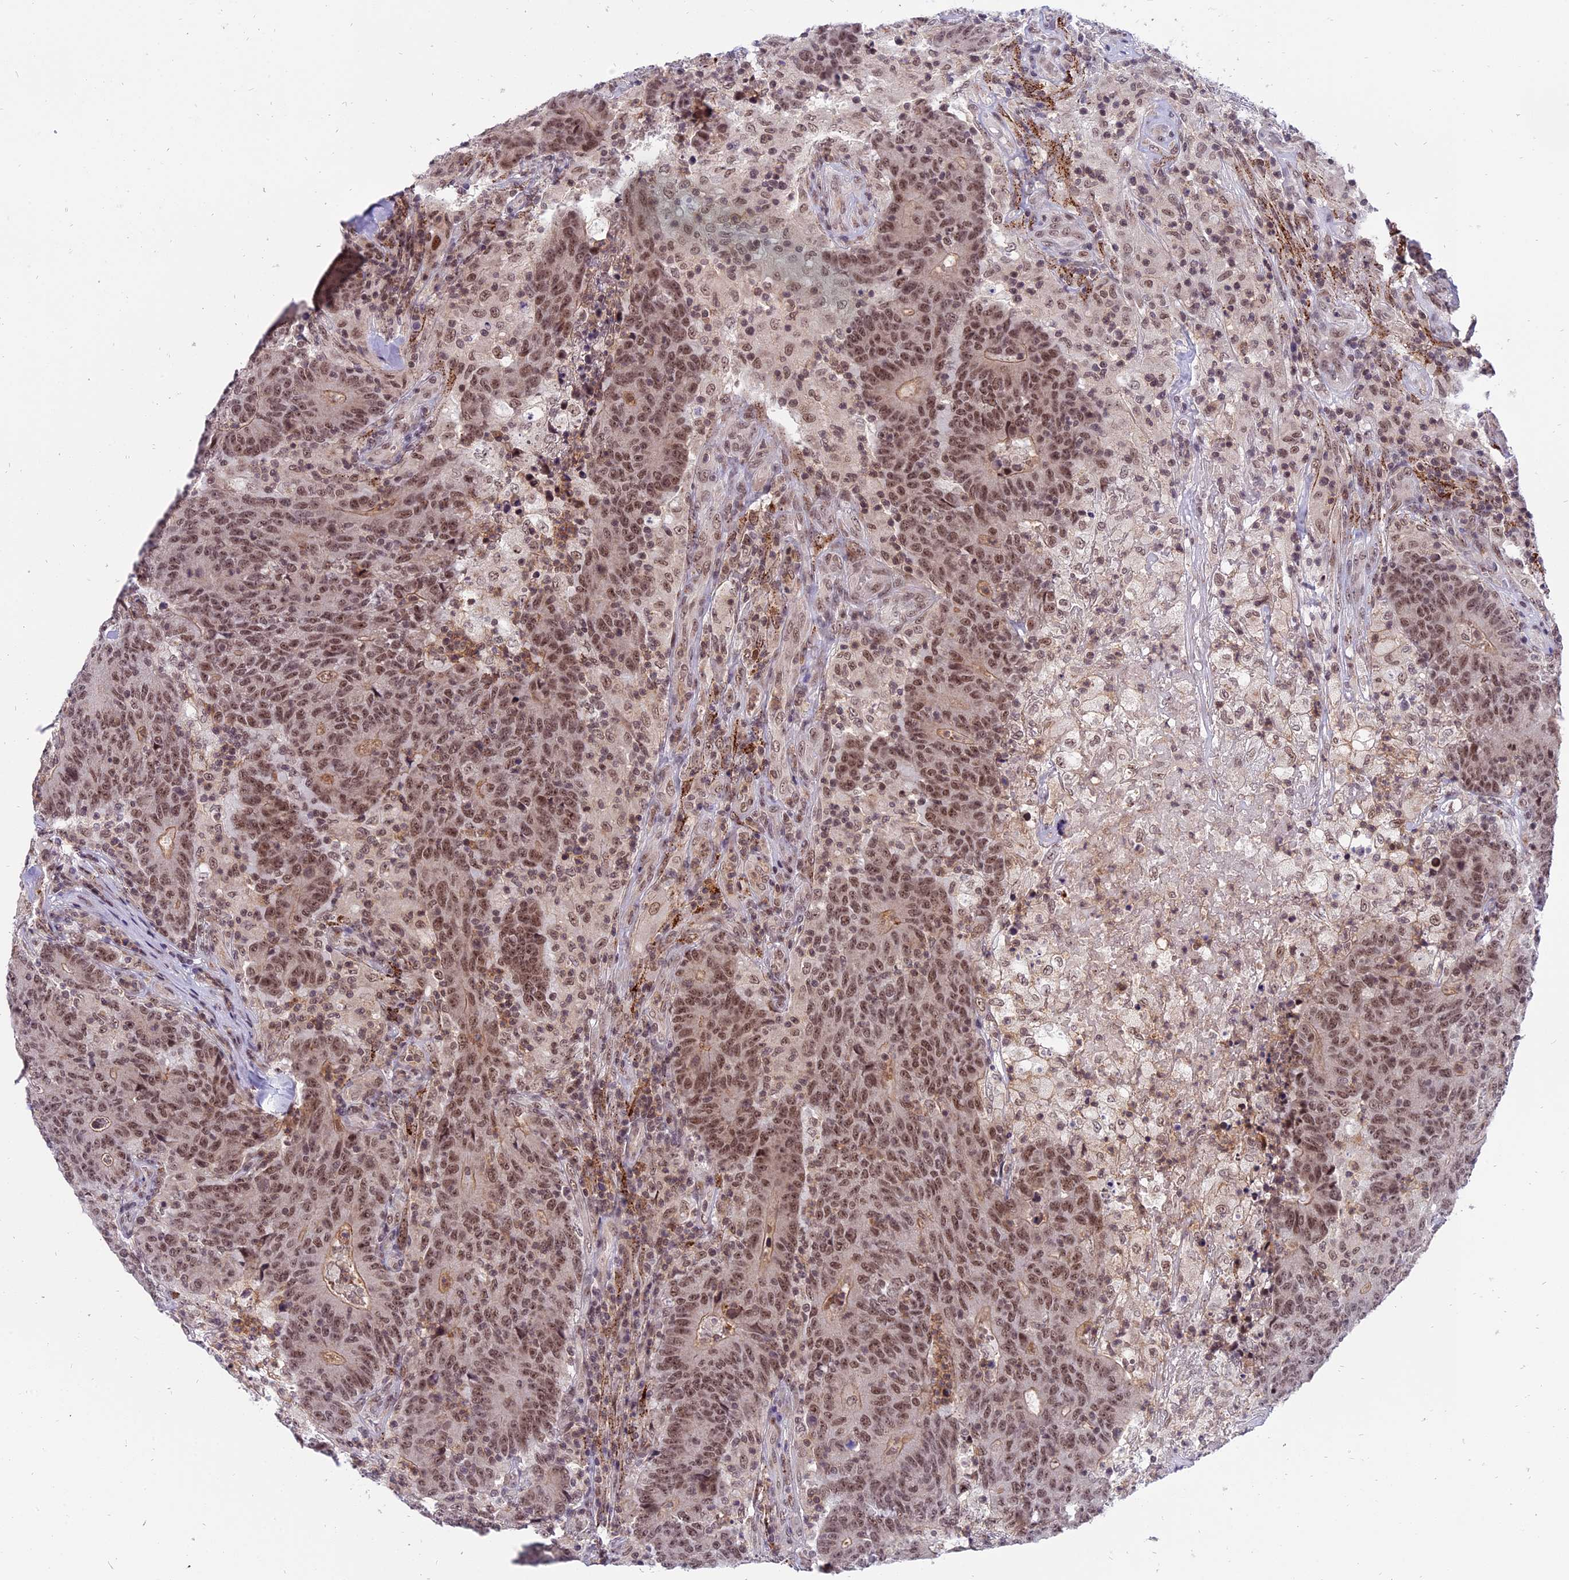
{"staining": {"intensity": "moderate", "quantity": ">75%", "location": "nuclear"}, "tissue": "colorectal cancer", "cell_type": "Tumor cells", "image_type": "cancer", "snomed": [{"axis": "morphology", "description": "Adenocarcinoma, NOS"}, {"axis": "topography", "description": "Colon"}], "caption": "An immunohistochemistry (IHC) micrograph of tumor tissue is shown. Protein staining in brown highlights moderate nuclear positivity in adenocarcinoma (colorectal) within tumor cells. (IHC, brightfield microscopy, high magnification).", "gene": "TADA3", "patient": {"sex": "female", "age": 75}}